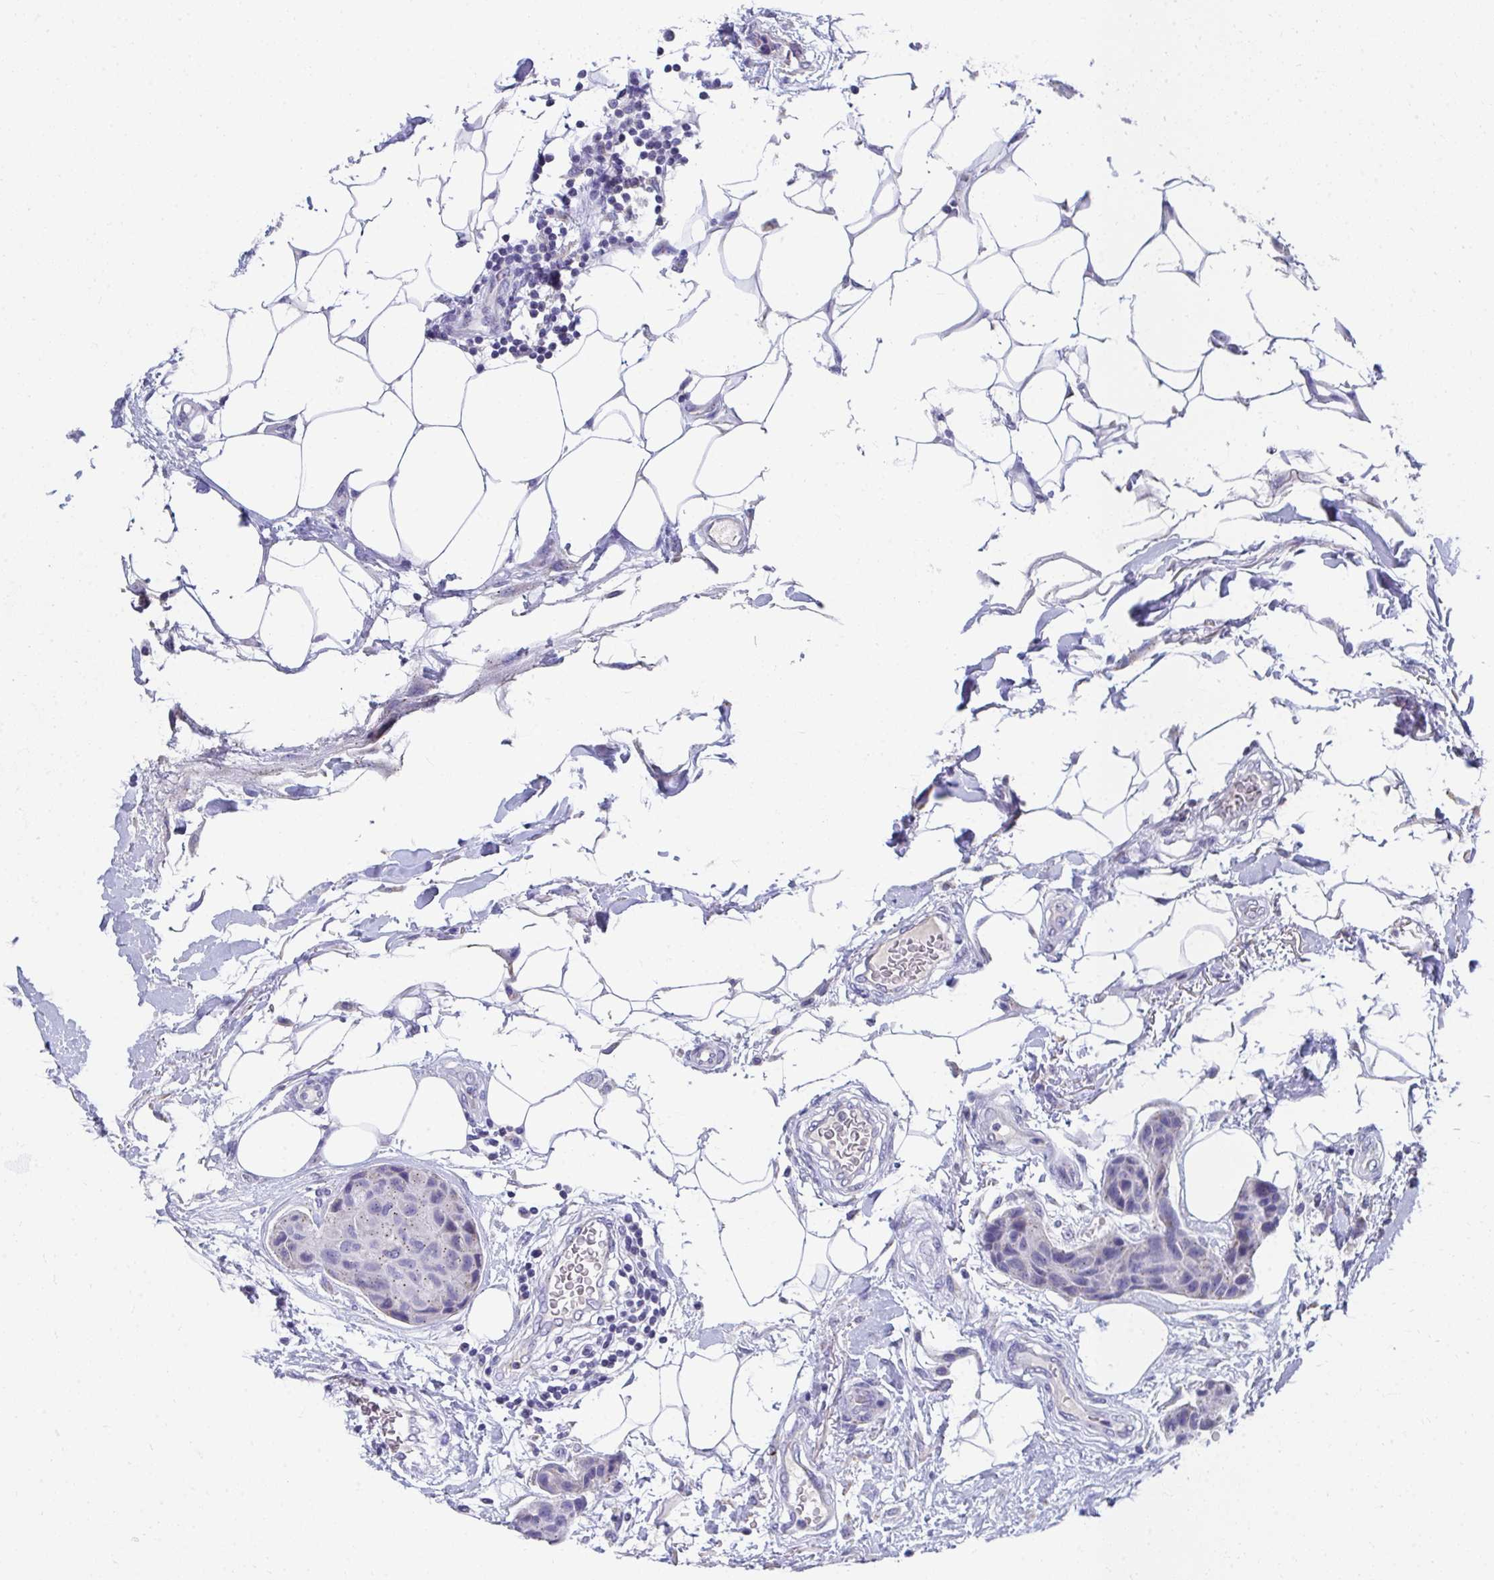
{"staining": {"intensity": "weak", "quantity": "<25%", "location": "cytoplasmic/membranous"}, "tissue": "breast cancer", "cell_type": "Tumor cells", "image_type": "cancer", "snomed": [{"axis": "morphology", "description": "Duct carcinoma"}, {"axis": "topography", "description": "Breast"}, {"axis": "topography", "description": "Lymph node"}], "caption": "A histopathology image of human breast cancer (invasive ductal carcinoma) is negative for staining in tumor cells. (Stains: DAB IHC with hematoxylin counter stain, Microscopy: brightfield microscopy at high magnification).", "gene": "TMPRSS2", "patient": {"sex": "female", "age": 80}}